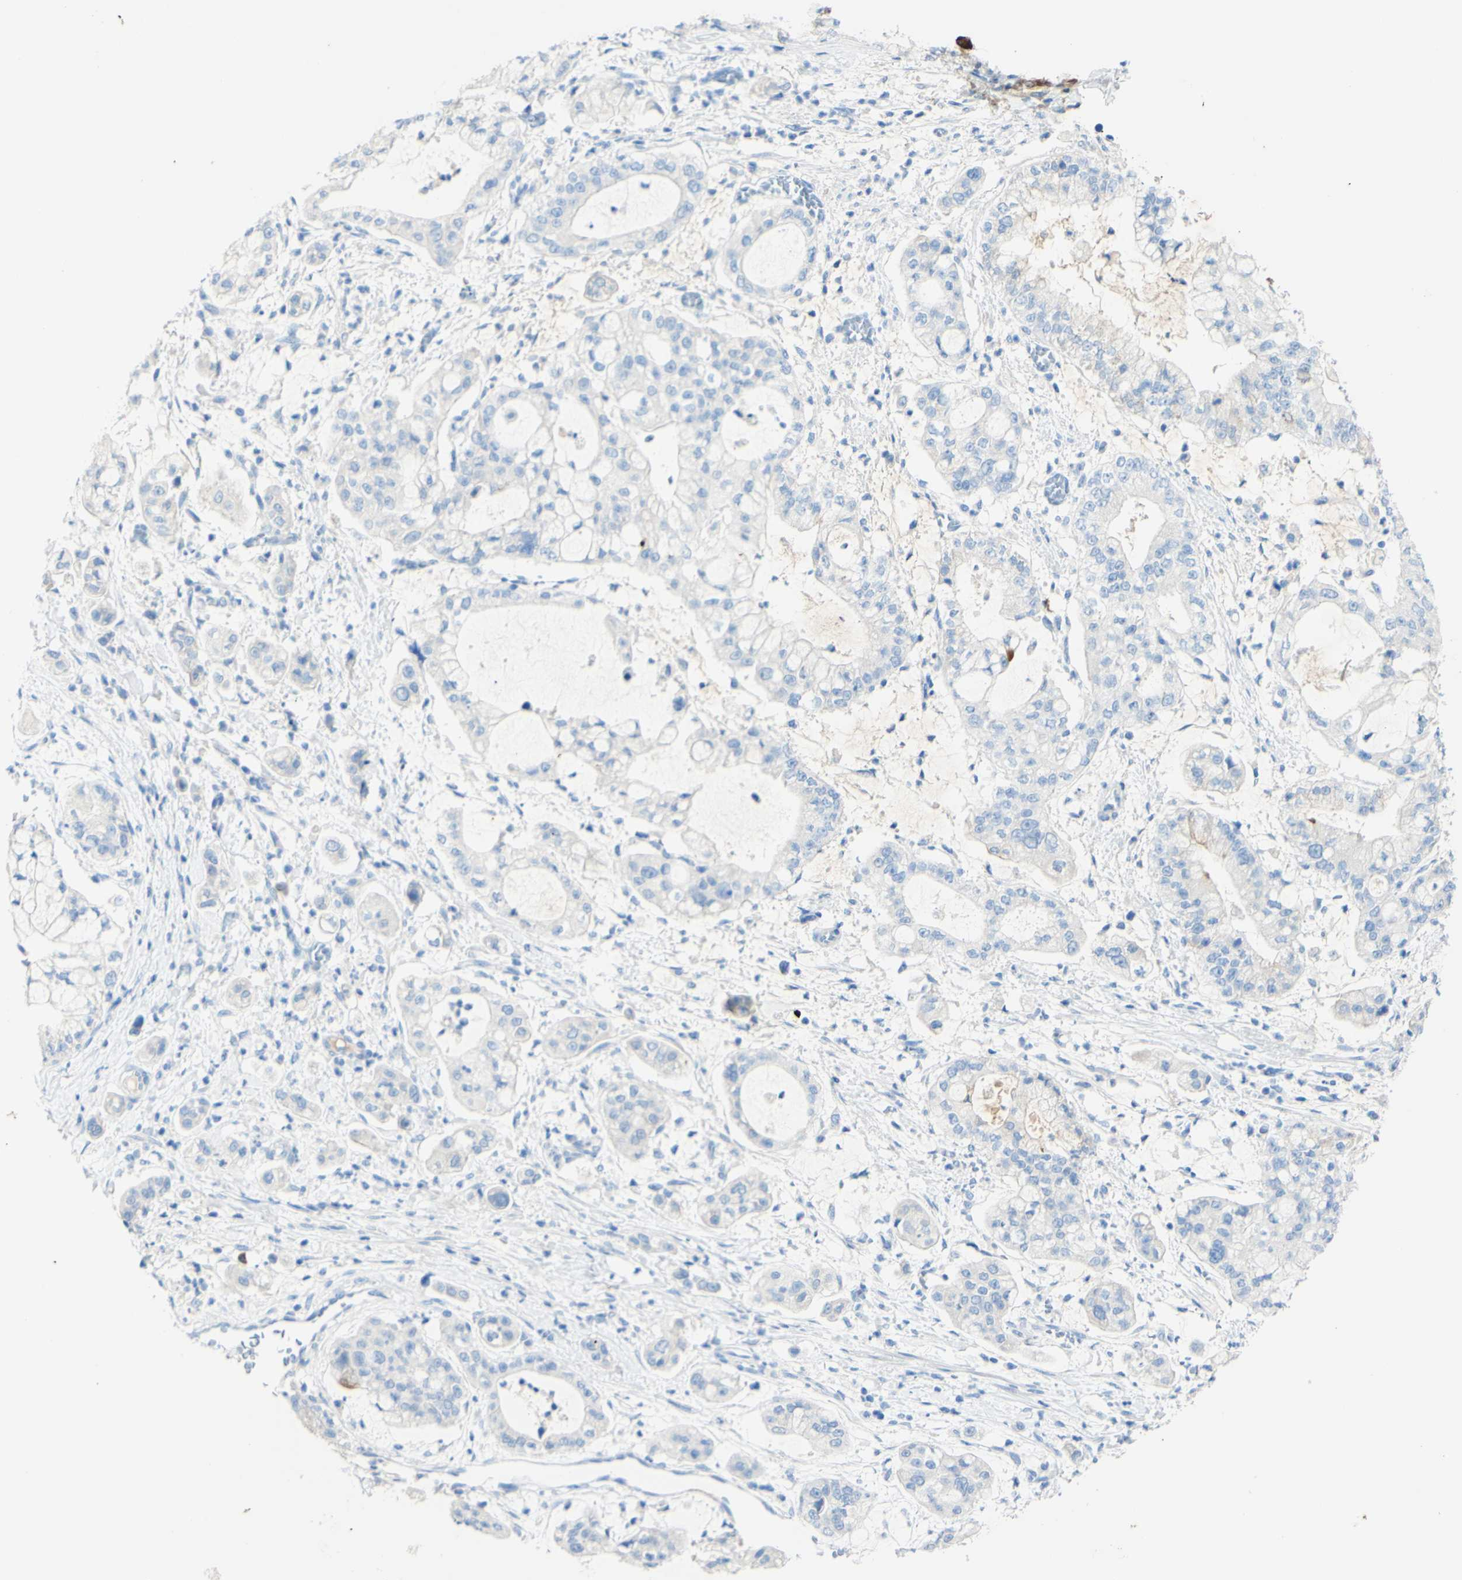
{"staining": {"intensity": "strong", "quantity": ">75%", "location": "cytoplasmic/membranous"}, "tissue": "stomach cancer", "cell_type": "Tumor cells", "image_type": "cancer", "snomed": [{"axis": "morphology", "description": "Adenocarcinoma, NOS"}, {"axis": "topography", "description": "Stomach"}], "caption": "A brown stain shows strong cytoplasmic/membranous positivity of a protein in adenocarcinoma (stomach) tumor cells.", "gene": "PIGR", "patient": {"sex": "male", "age": 76}}